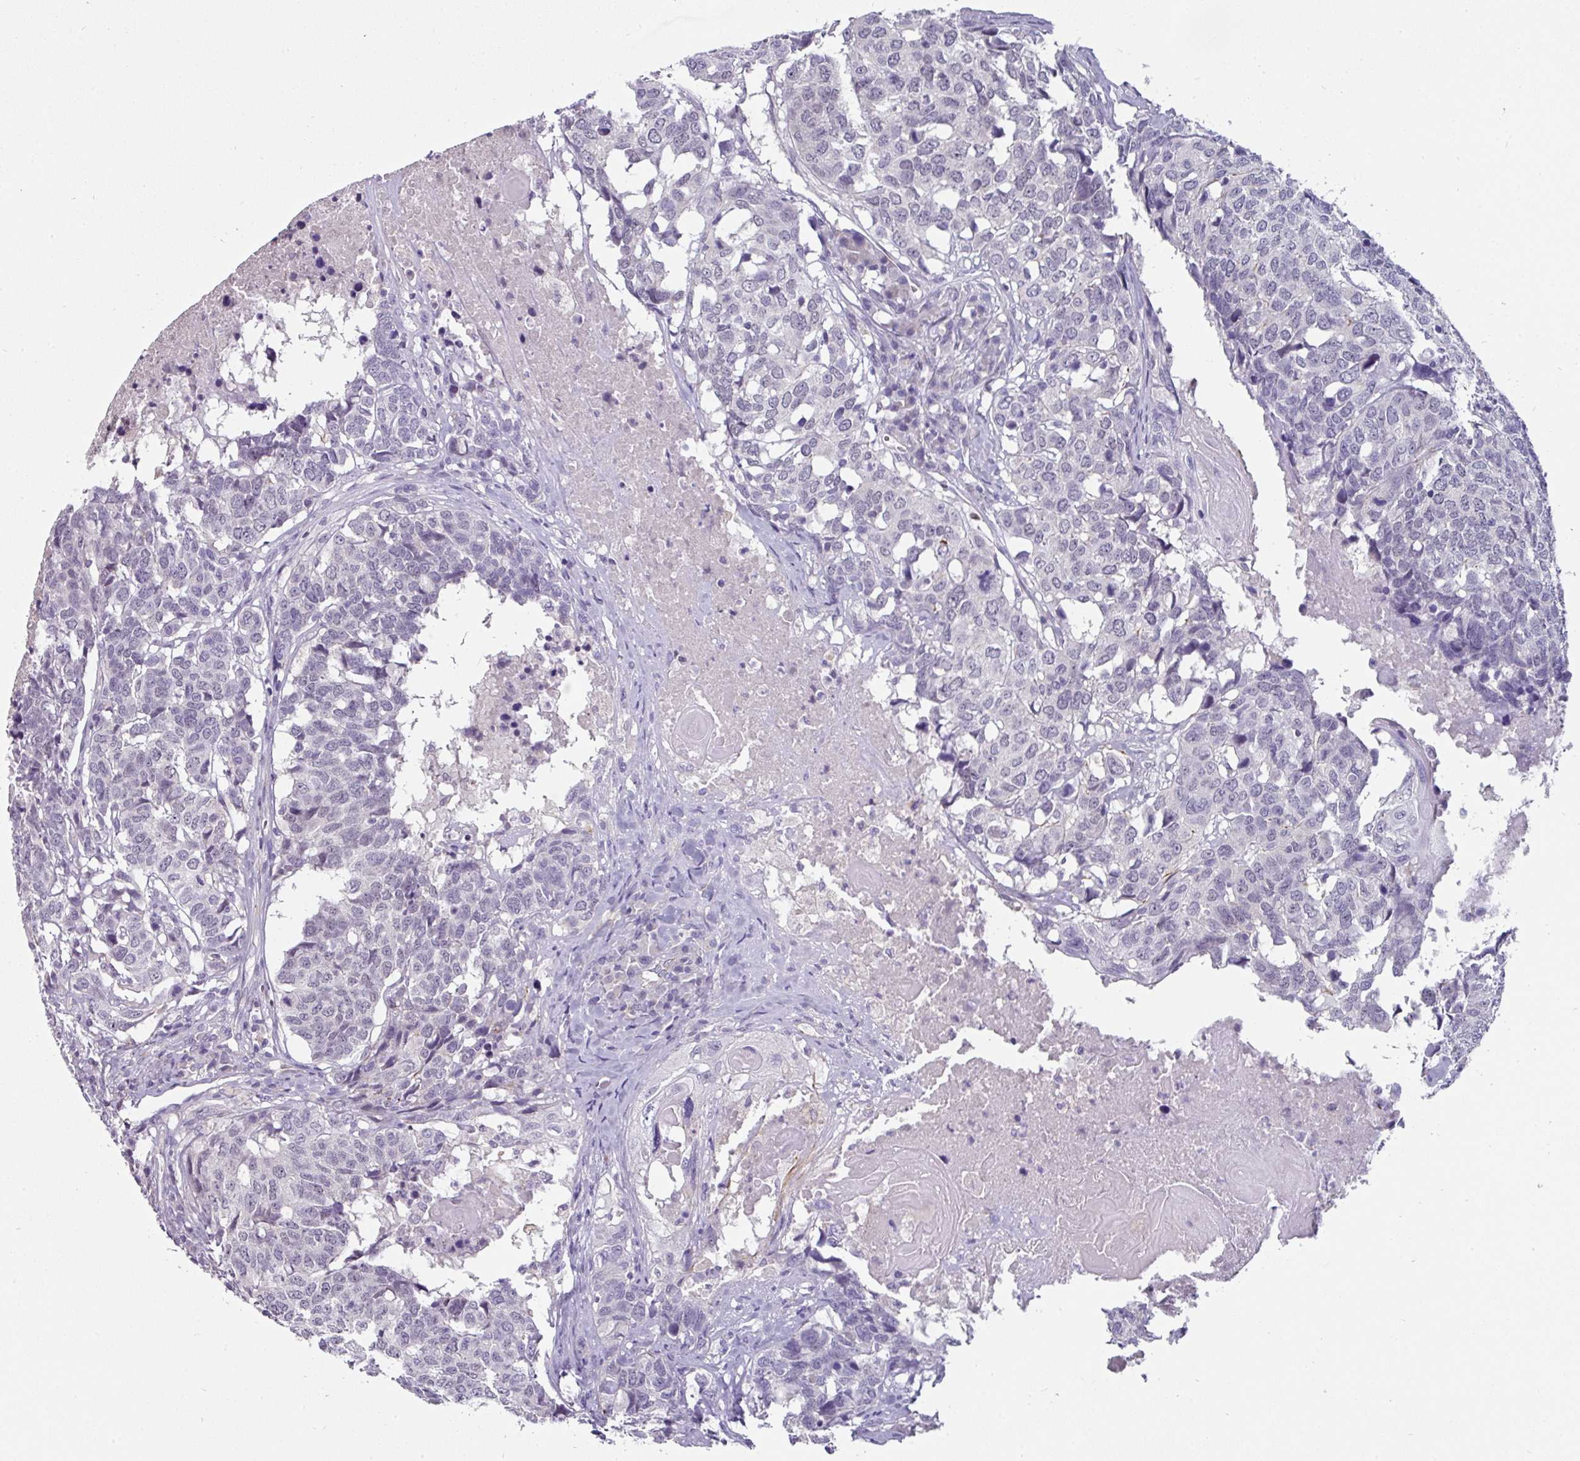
{"staining": {"intensity": "negative", "quantity": "none", "location": "none"}, "tissue": "head and neck cancer", "cell_type": "Tumor cells", "image_type": "cancer", "snomed": [{"axis": "morphology", "description": "Squamous cell carcinoma, NOS"}, {"axis": "topography", "description": "Head-Neck"}], "caption": "An IHC histopathology image of squamous cell carcinoma (head and neck) is shown. There is no staining in tumor cells of squamous cell carcinoma (head and neck). (IHC, brightfield microscopy, high magnification).", "gene": "EYA3", "patient": {"sex": "male", "age": 66}}